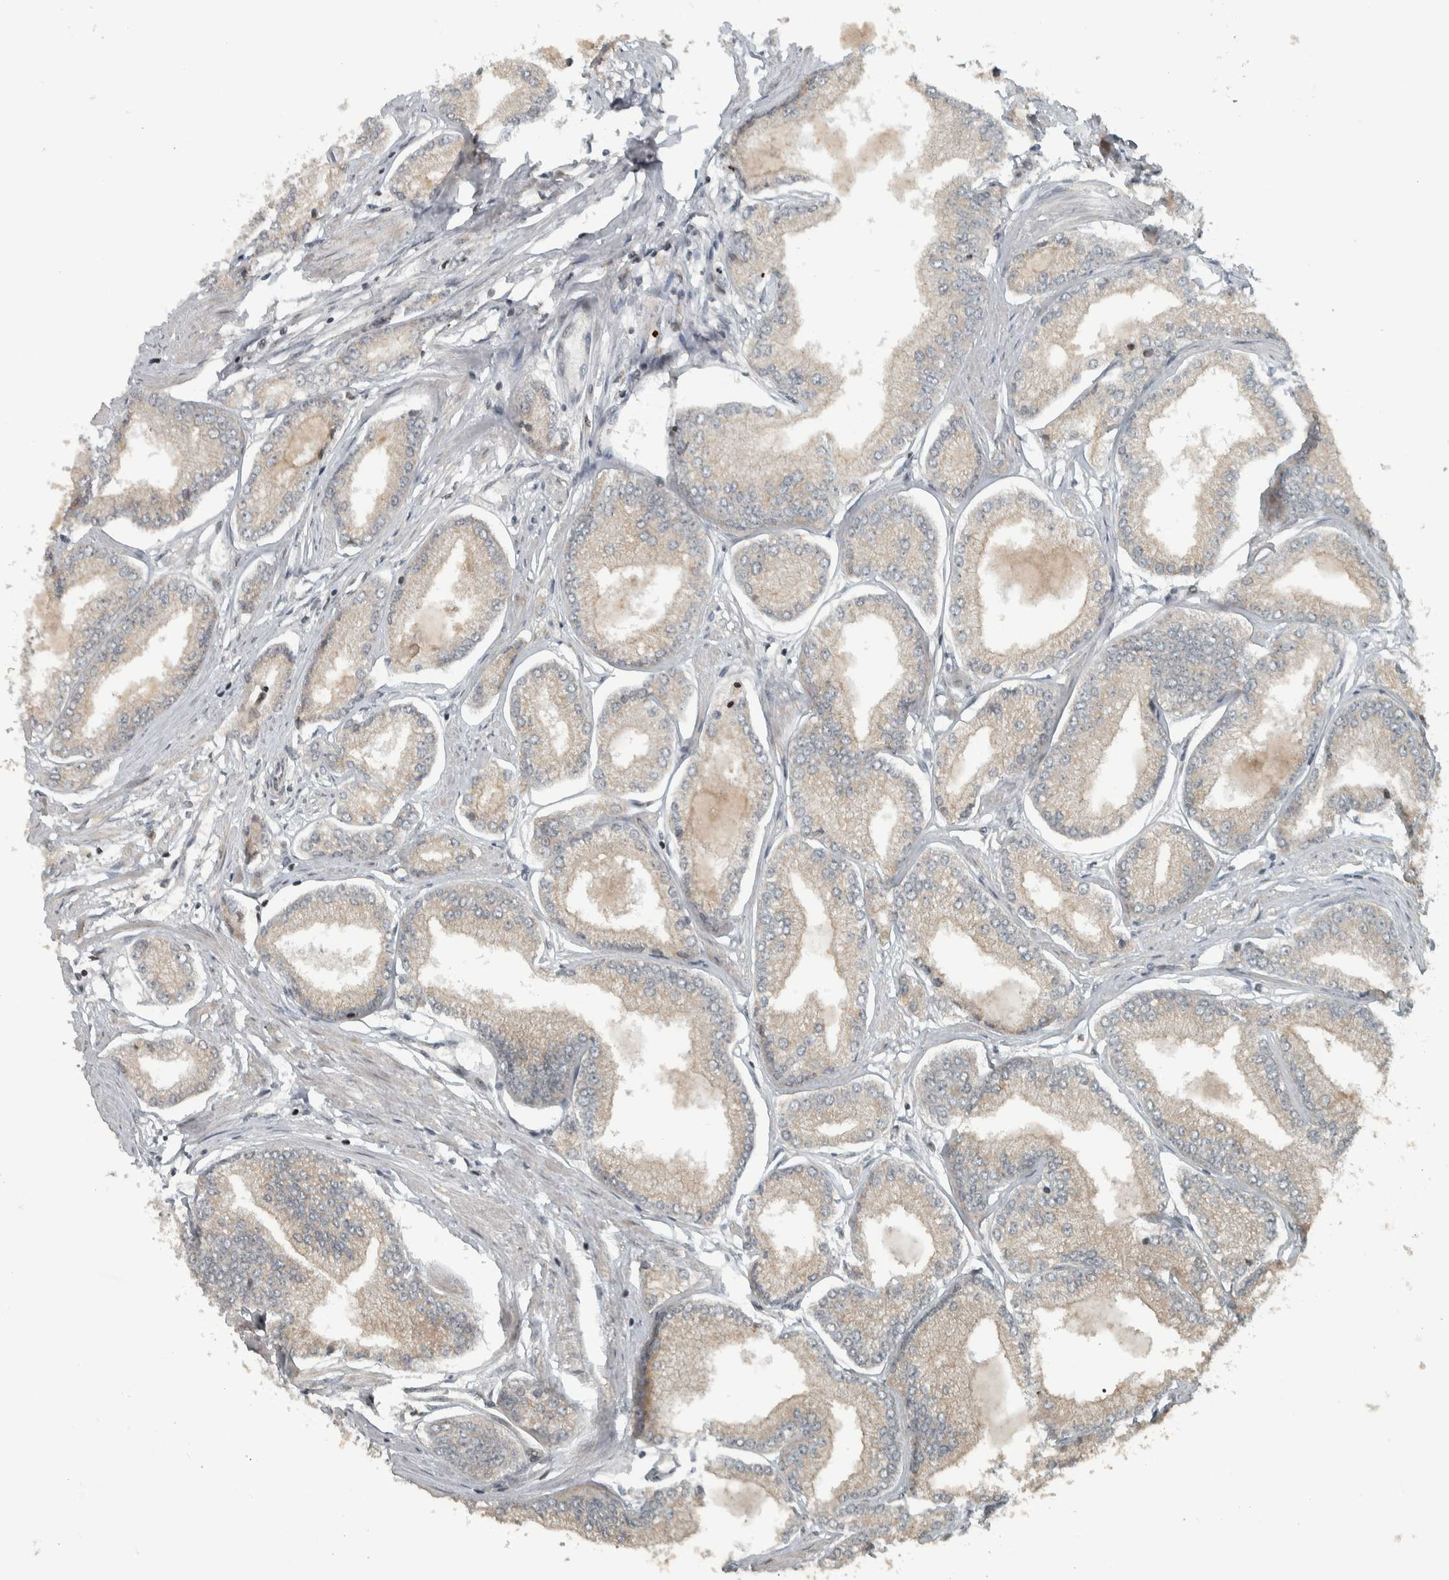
{"staining": {"intensity": "weak", "quantity": "25%-75%", "location": "cytoplasmic/membranous"}, "tissue": "prostate cancer", "cell_type": "Tumor cells", "image_type": "cancer", "snomed": [{"axis": "morphology", "description": "Adenocarcinoma, Low grade"}, {"axis": "topography", "description": "Prostate"}], "caption": "Prostate cancer (adenocarcinoma (low-grade)) stained with a protein marker displays weak staining in tumor cells.", "gene": "NAPG", "patient": {"sex": "male", "age": 52}}